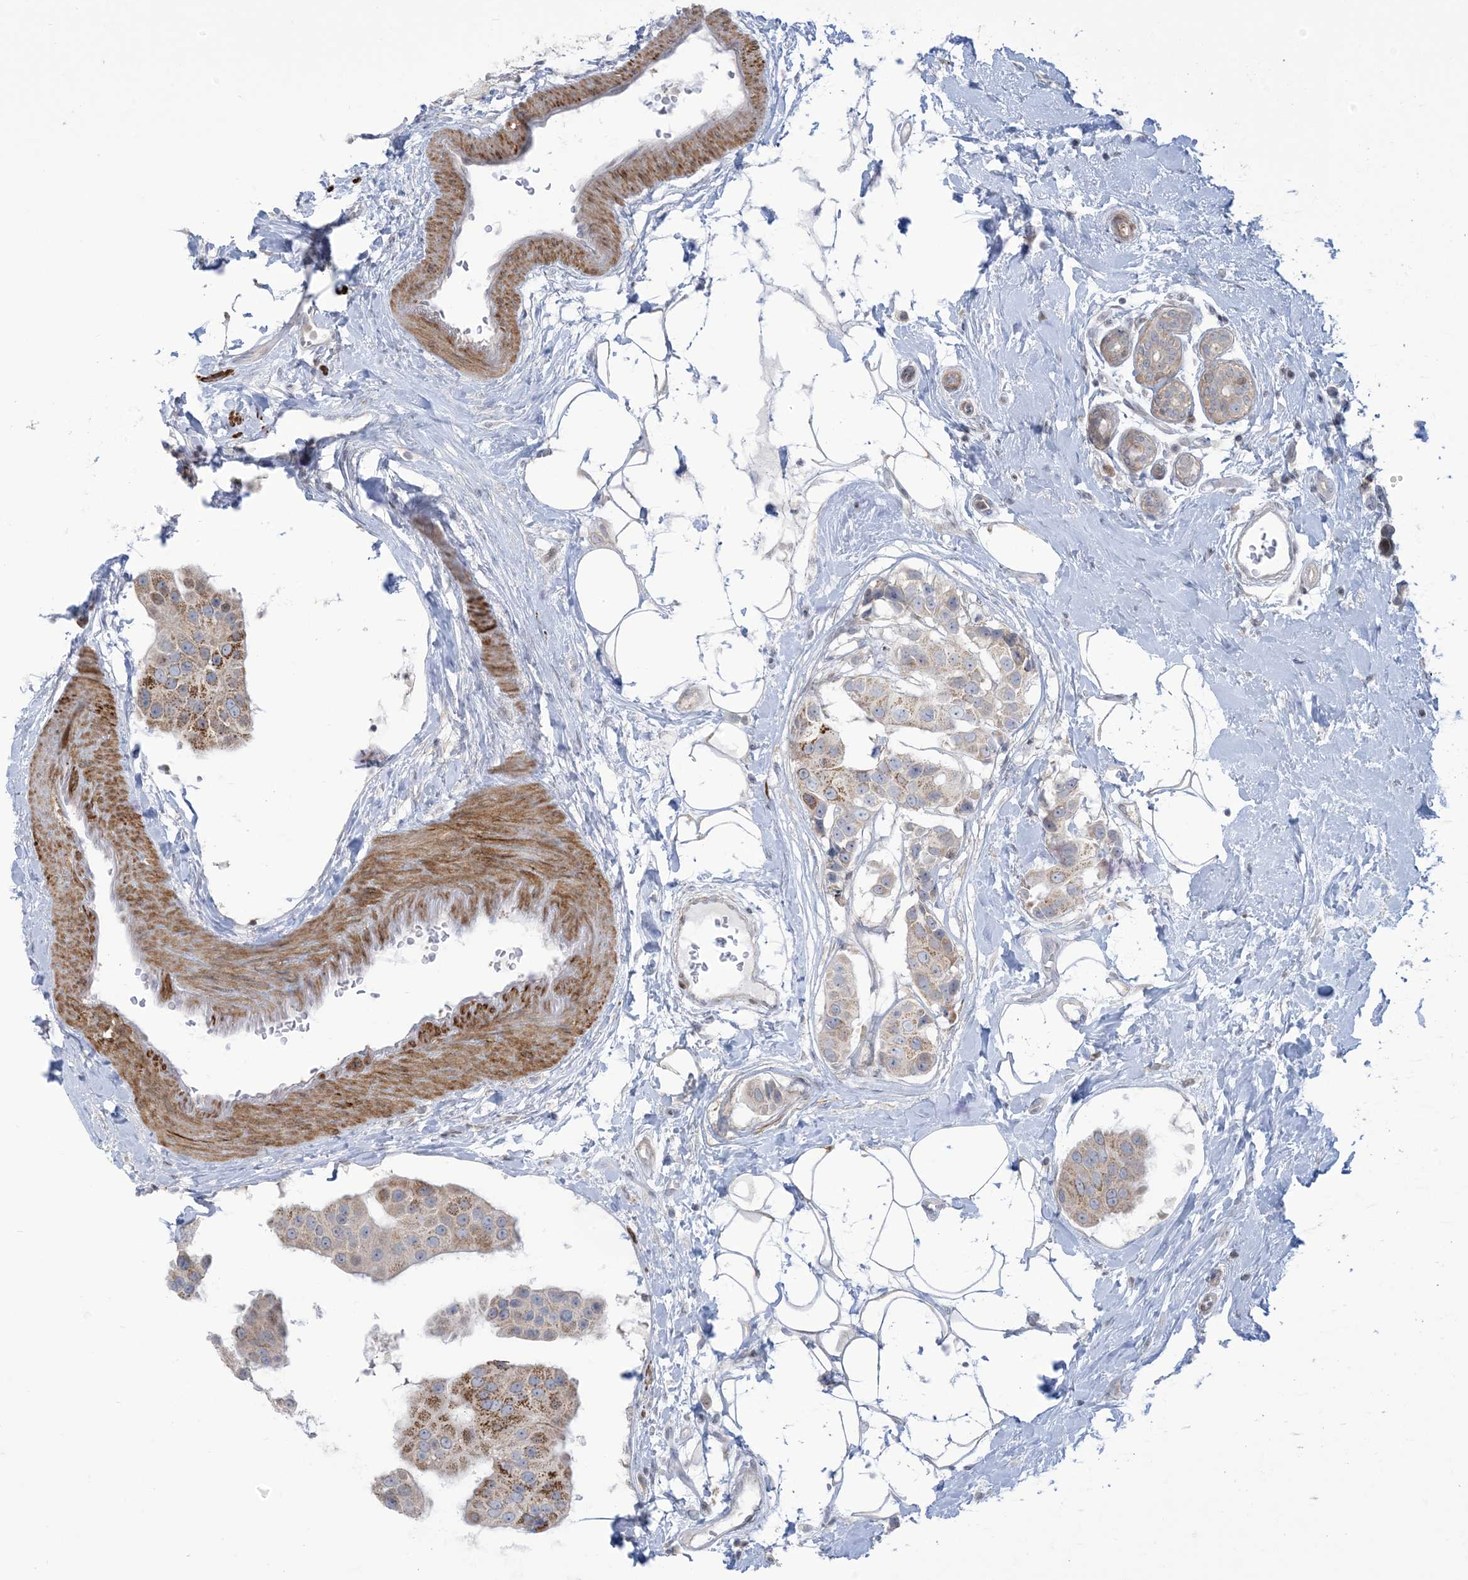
{"staining": {"intensity": "moderate", "quantity": "<25%", "location": "cytoplasmic/membranous"}, "tissue": "breast cancer", "cell_type": "Tumor cells", "image_type": "cancer", "snomed": [{"axis": "morphology", "description": "Normal tissue, NOS"}, {"axis": "morphology", "description": "Duct carcinoma"}, {"axis": "topography", "description": "Breast"}], "caption": "Brown immunohistochemical staining in human breast cancer exhibits moderate cytoplasmic/membranous expression in about <25% of tumor cells.", "gene": "AFTPH", "patient": {"sex": "female", "age": 39}}